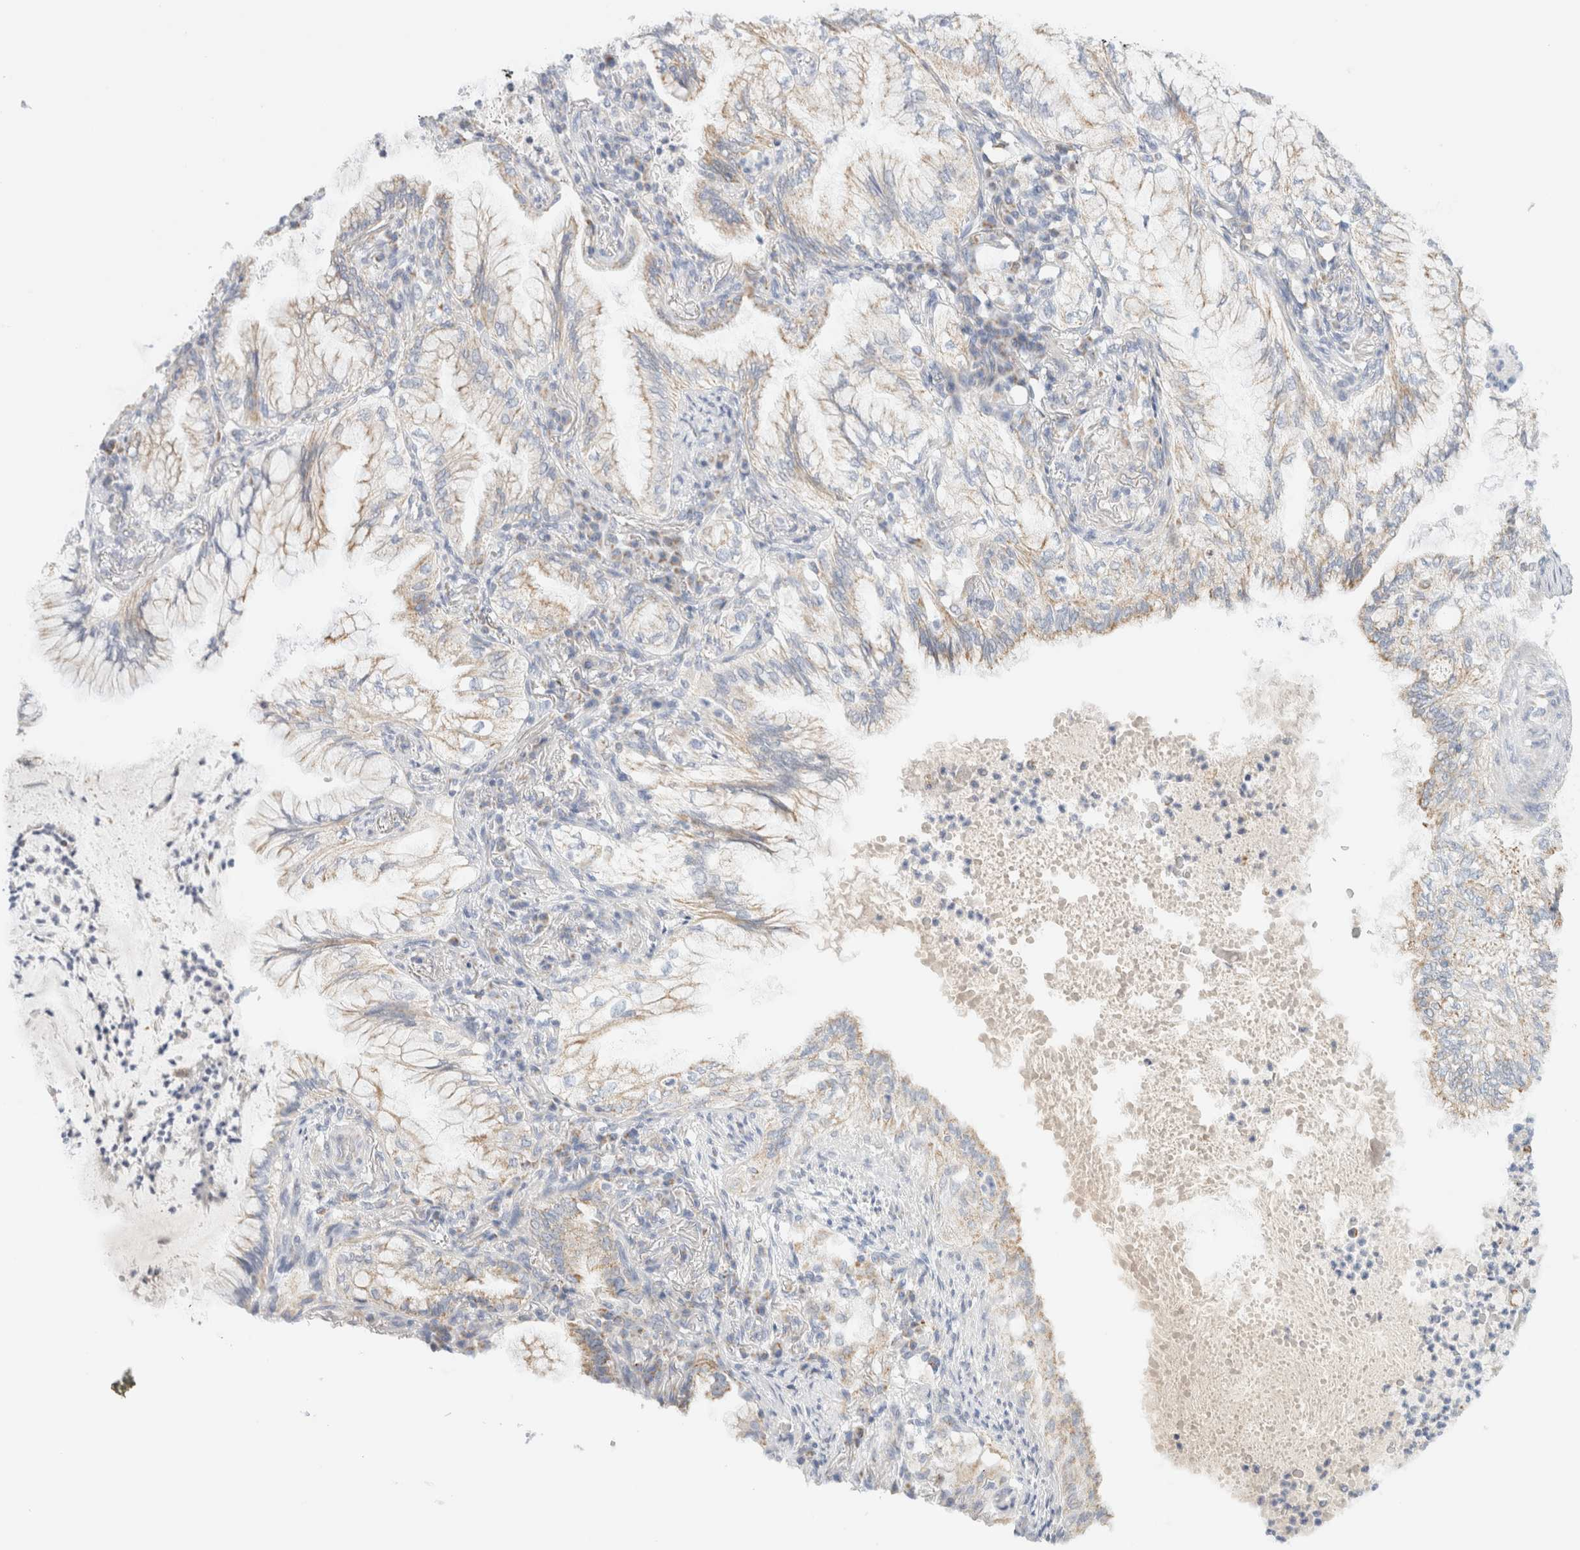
{"staining": {"intensity": "weak", "quantity": ">75%", "location": "cytoplasmic/membranous"}, "tissue": "lung cancer", "cell_type": "Tumor cells", "image_type": "cancer", "snomed": [{"axis": "morphology", "description": "Adenocarcinoma, NOS"}, {"axis": "topography", "description": "Lung"}], "caption": "High-magnification brightfield microscopy of lung adenocarcinoma stained with DAB (brown) and counterstained with hematoxylin (blue). tumor cells exhibit weak cytoplasmic/membranous expression is present in approximately>75% of cells. The staining was performed using DAB (3,3'-diaminobenzidine) to visualize the protein expression in brown, while the nuclei were stained in blue with hematoxylin (Magnification: 20x).", "gene": "HDHD3", "patient": {"sex": "female", "age": 70}}